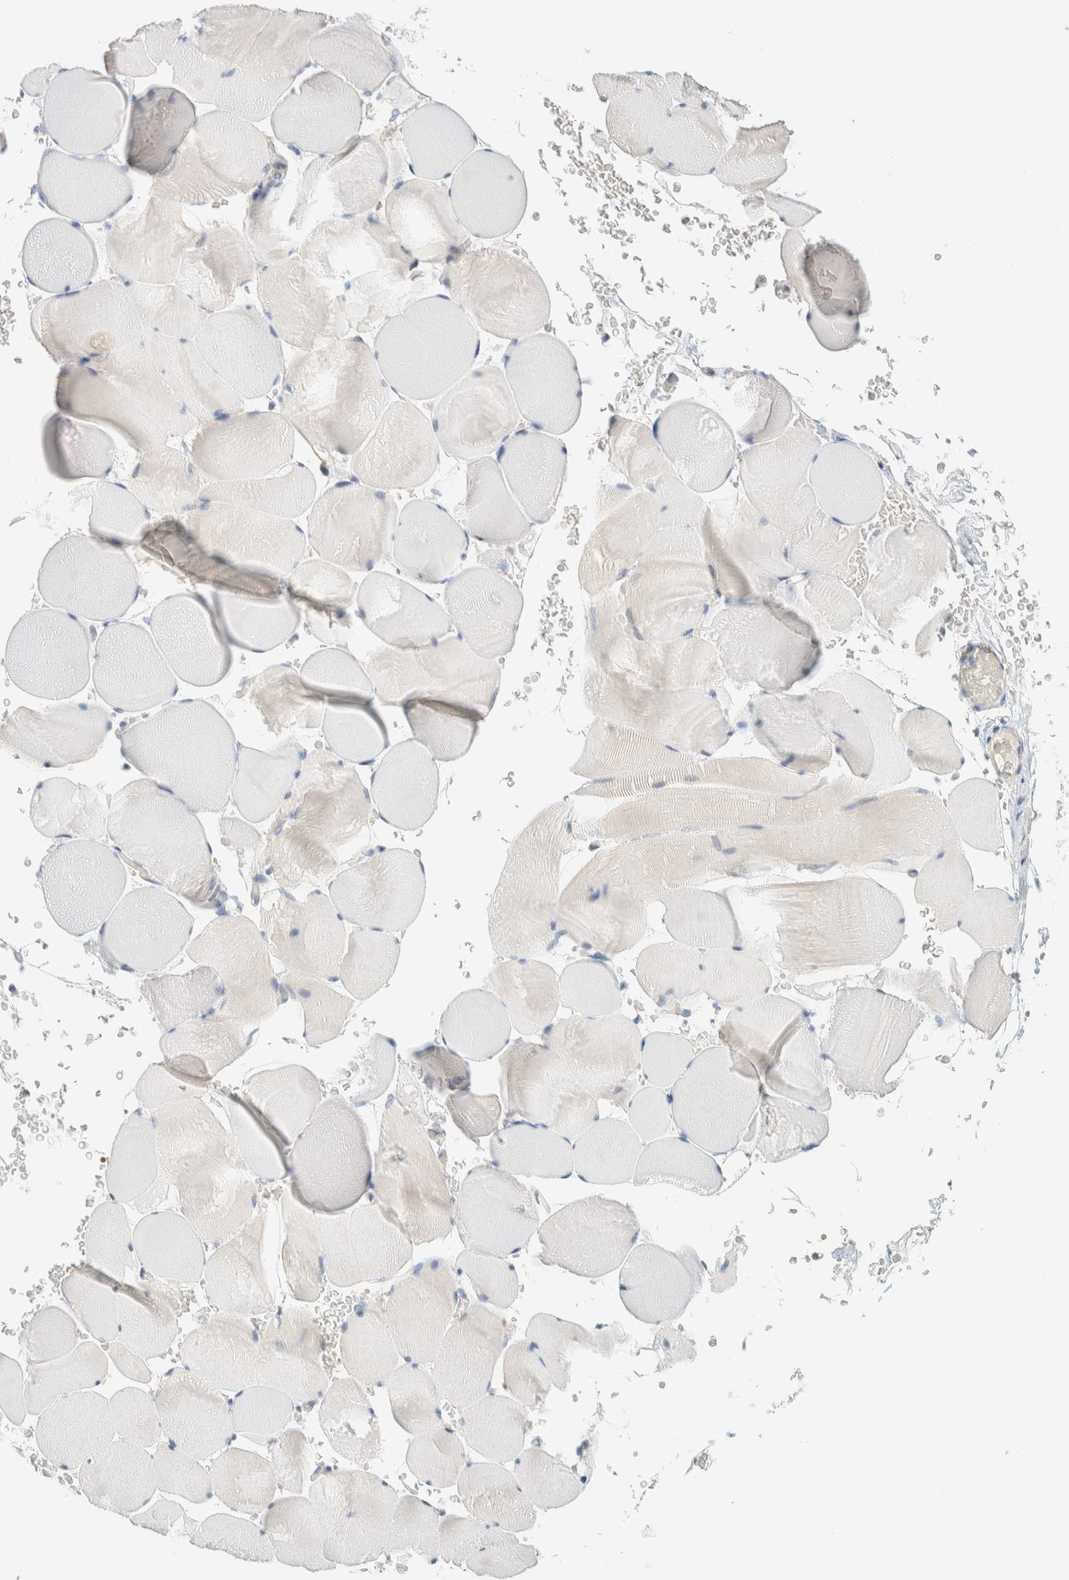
{"staining": {"intensity": "negative", "quantity": "none", "location": "none"}, "tissue": "skeletal muscle", "cell_type": "Myocytes", "image_type": "normal", "snomed": [{"axis": "morphology", "description": "Normal tissue, NOS"}, {"axis": "topography", "description": "Skeletal muscle"}], "caption": "Immunohistochemistry (IHC) photomicrograph of benign human skeletal muscle stained for a protein (brown), which displays no positivity in myocytes.", "gene": "SUMF2", "patient": {"sex": "male", "age": 62}}